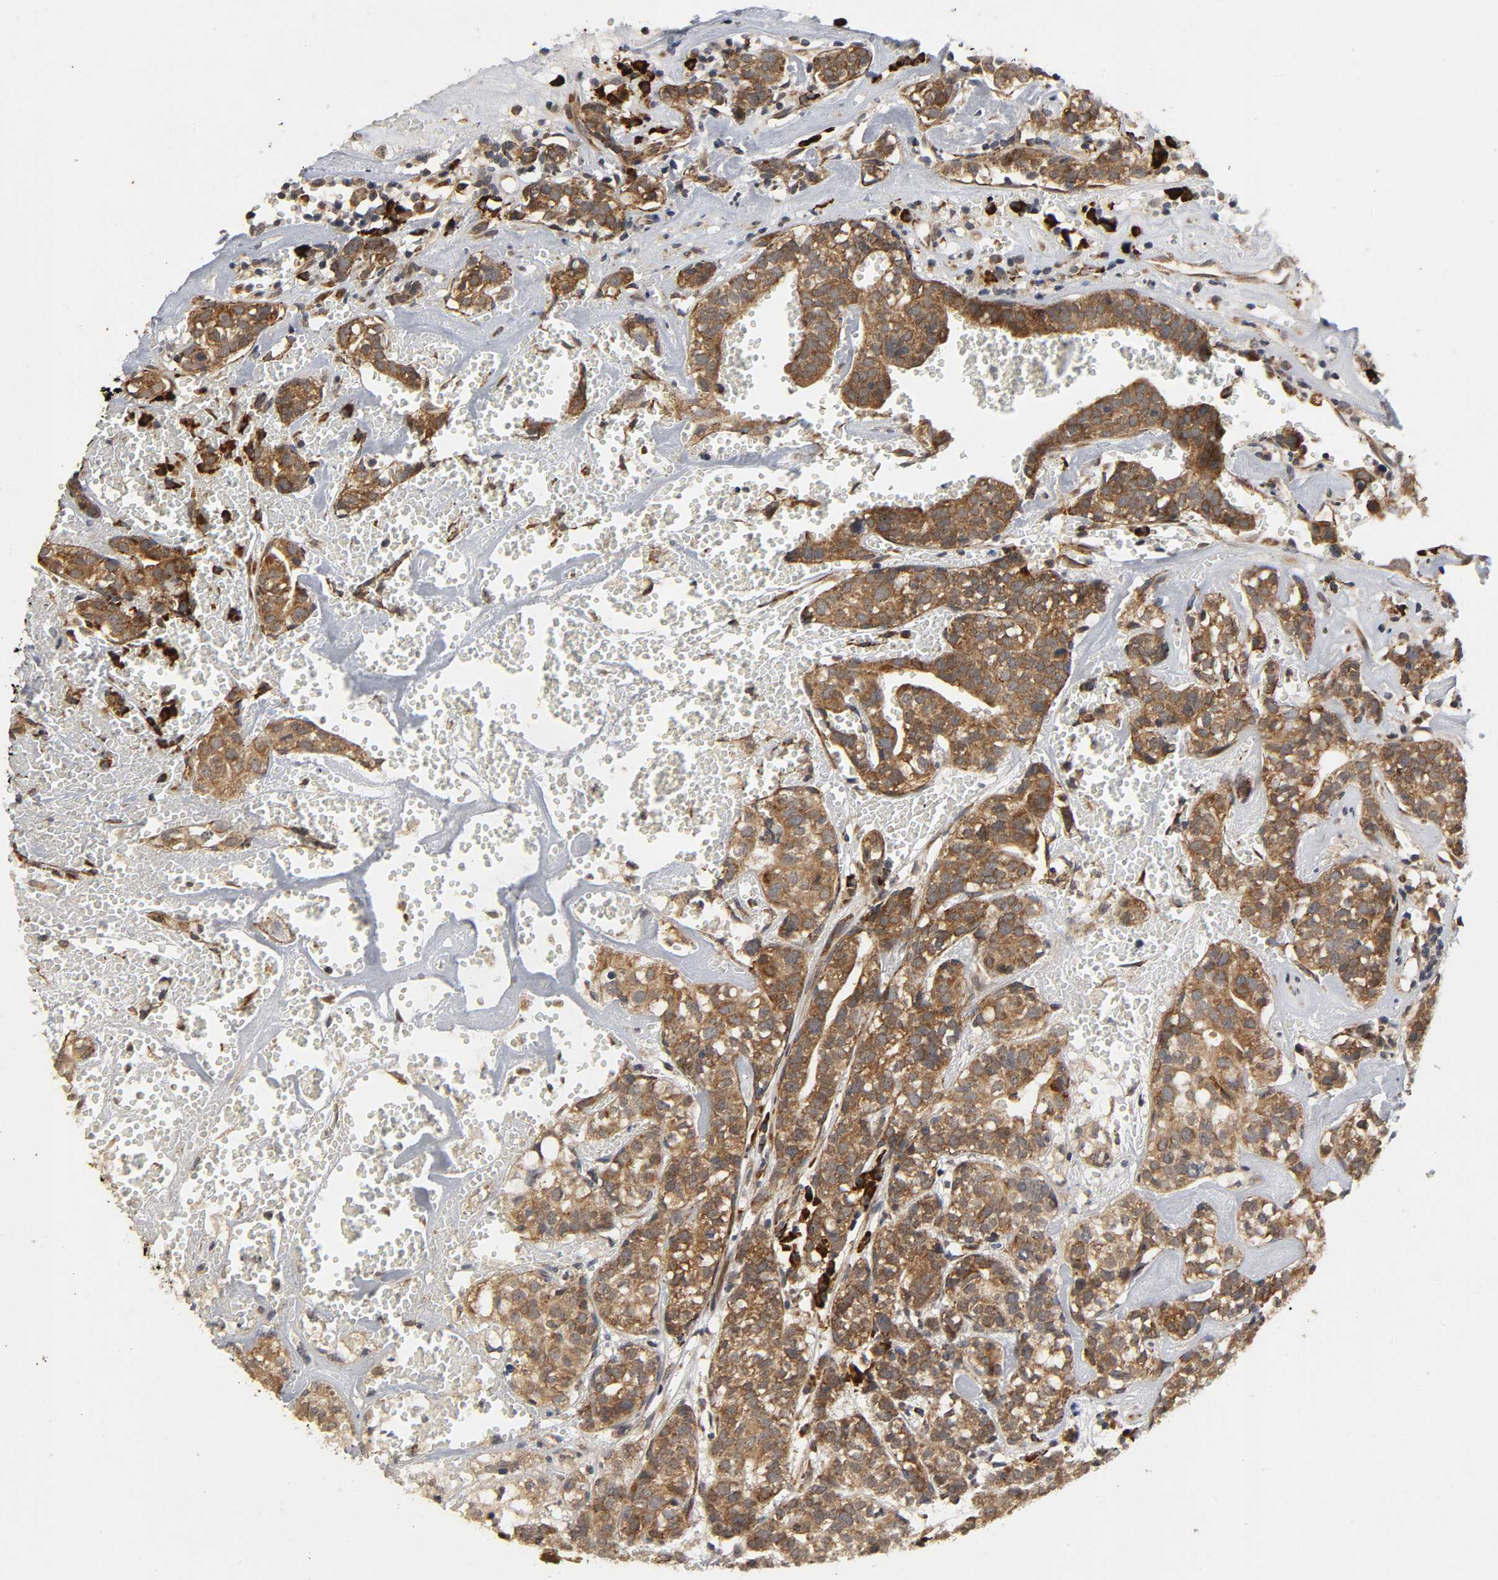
{"staining": {"intensity": "strong", "quantity": ">75%", "location": "cytoplasmic/membranous"}, "tissue": "head and neck cancer", "cell_type": "Tumor cells", "image_type": "cancer", "snomed": [{"axis": "morphology", "description": "Adenocarcinoma, NOS"}, {"axis": "topography", "description": "Salivary gland"}, {"axis": "topography", "description": "Head-Neck"}], "caption": "Head and neck cancer (adenocarcinoma) stained with DAB (3,3'-diaminobenzidine) immunohistochemistry (IHC) reveals high levels of strong cytoplasmic/membranous expression in about >75% of tumor cells. The staining is performed using DAB brown chromogen to label protein expression. The nuclei are counter-stained blue using hematoxylin.", "gene": "SLC30A9", "patient": {"sex": "female", "age": 65}}